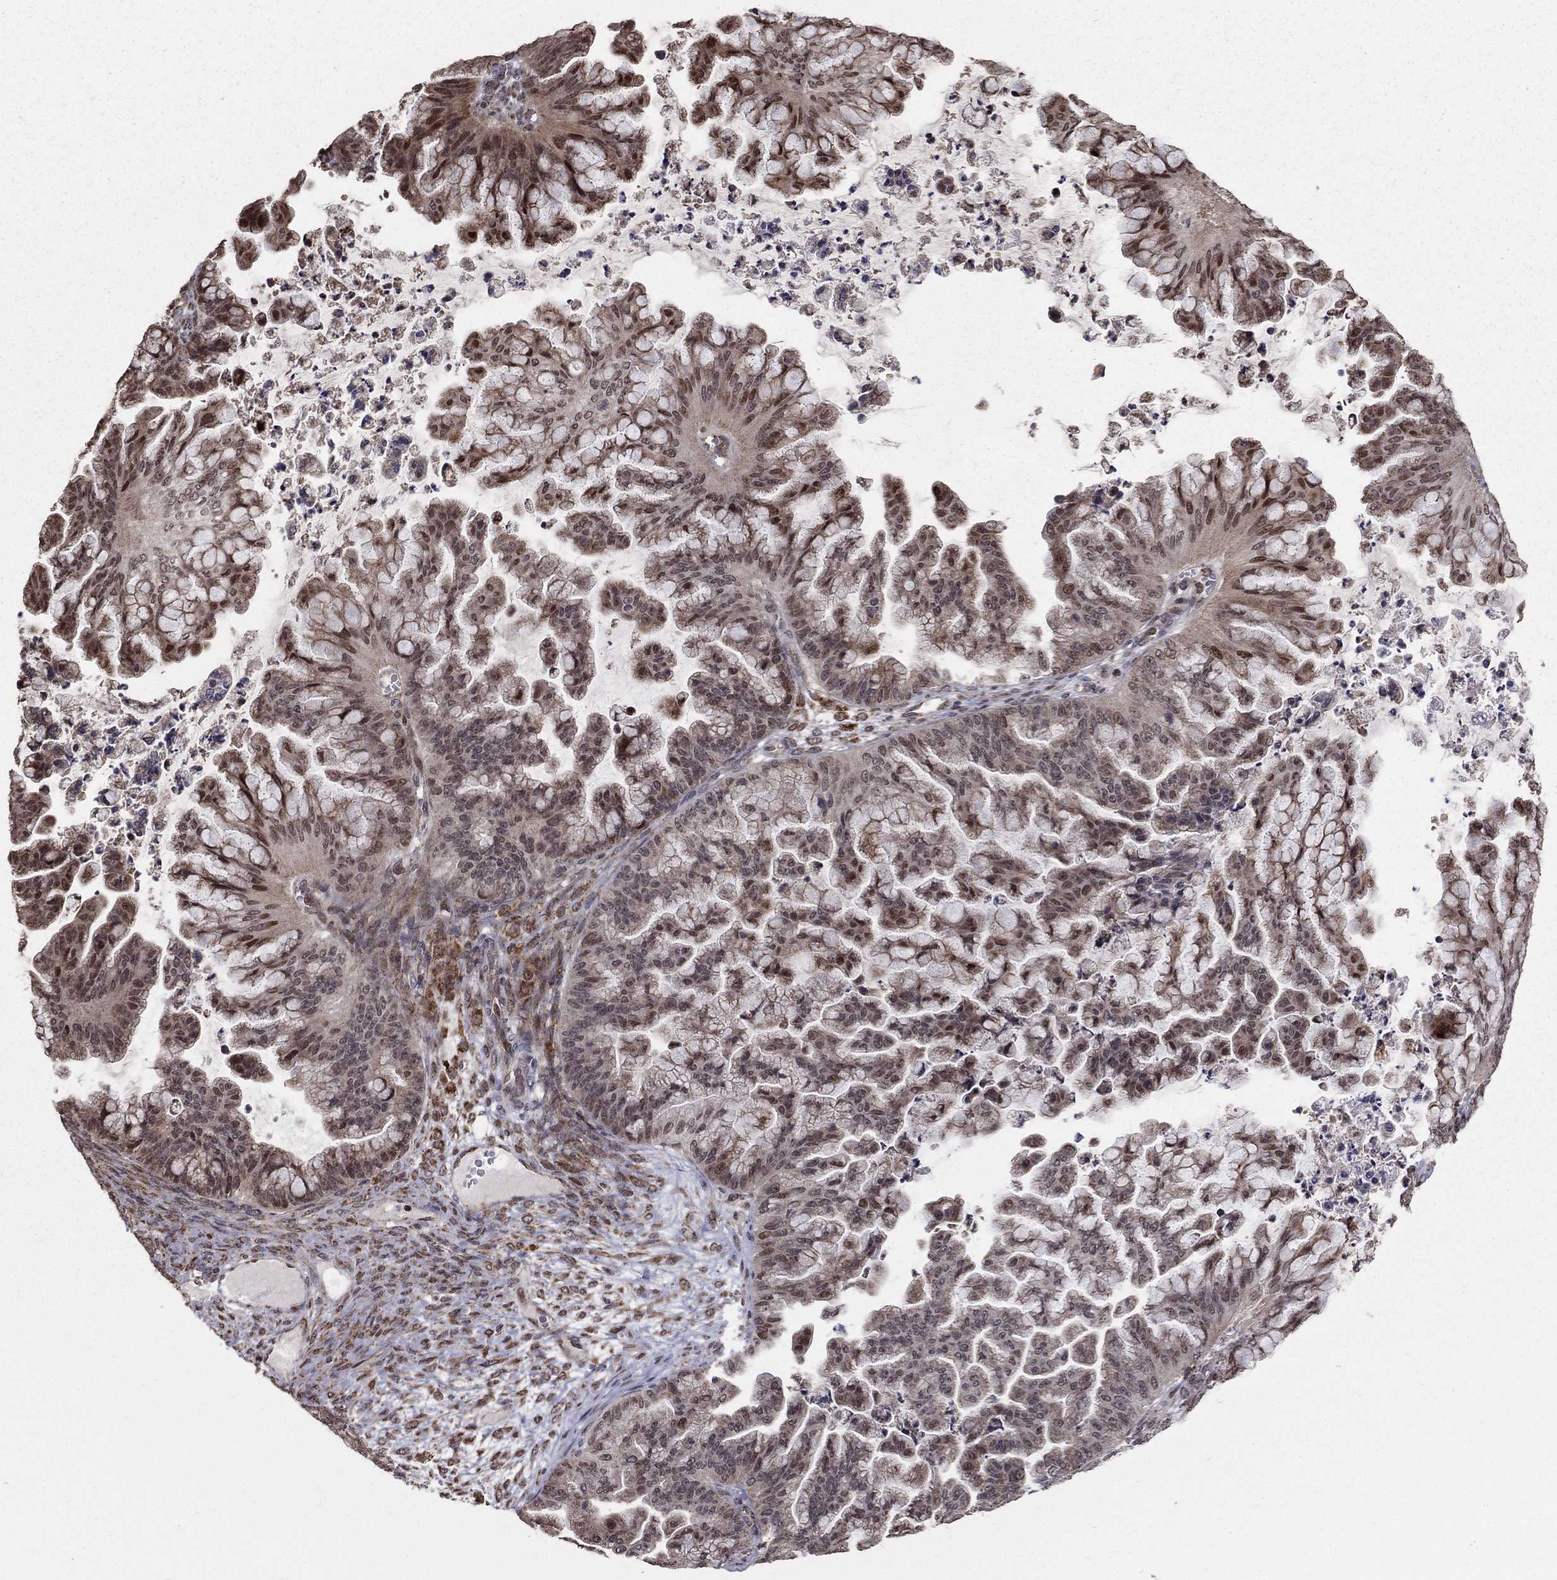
{"staining": {"intensity": "moderate", "quantity": "<25%", "location": "nuclear"}, "tissue": "ovarian cancer", "cell_type": "Tumor cells", "image_type": "cancer", "snomed": [{"axis": "morphology", "description": "Cystadenocarcinoma, mucinous, NOS"}, {"axis": "topography", "description": "Ovary"}], "caption": "High-magnification brightfield microscopy of ovarian cancer stained with DAB (brown) and counterstained with hematoxylin (blue). tumor cells exhibit moderate nuclear positivity is appreciated in approximately<25% of cells.", "gene": "ACOT13", "patient": {"sex": "female", "age": 67}}